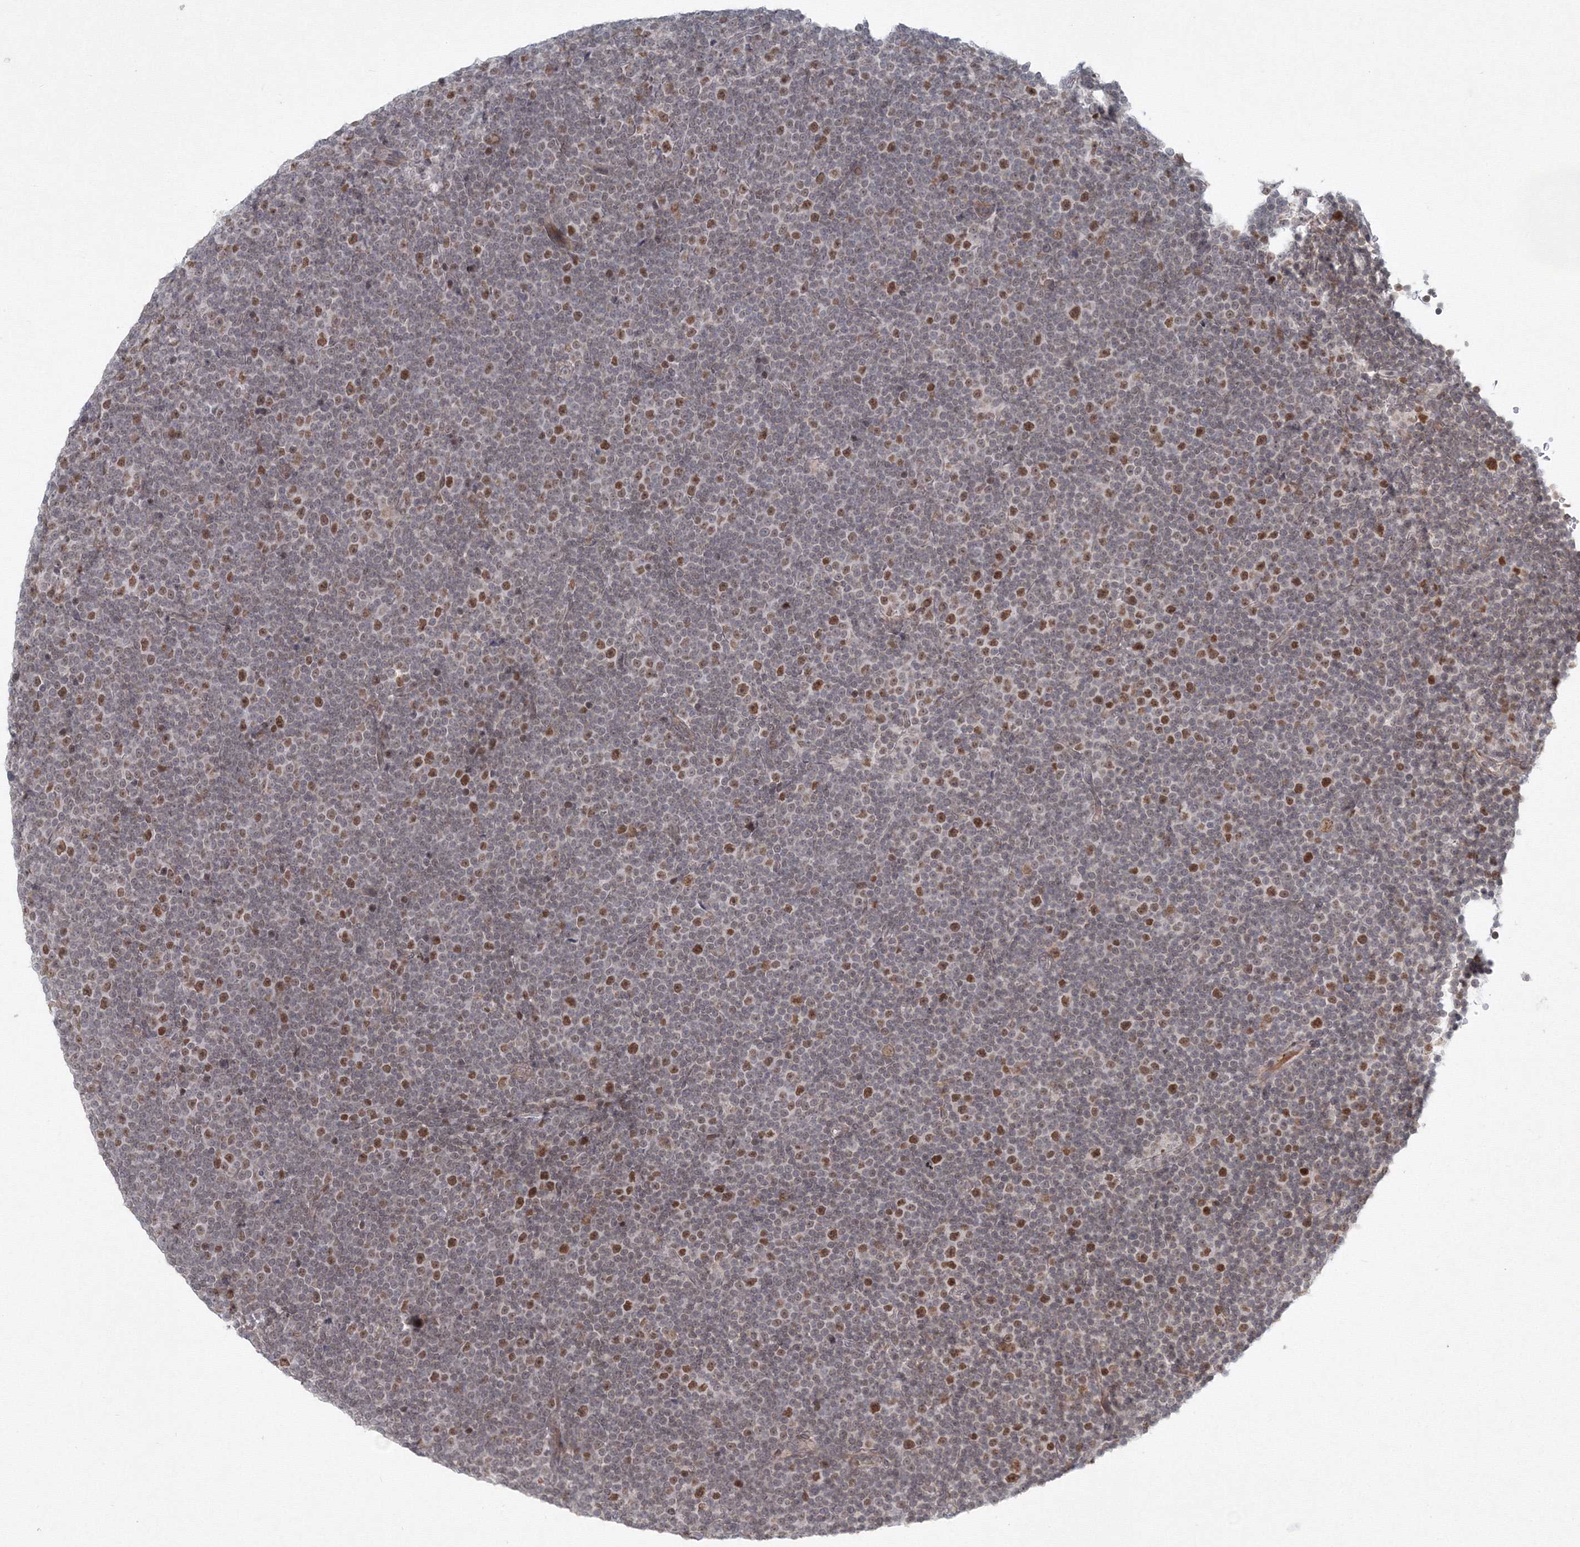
{"staining": {"intensity": "moderate", "quantity": ">75%", "location": "nuclear"}, "tissue": "lymphoma", "cell_type": "Tumor cells", "image_type": "cancer", "snomed": [{"axis": "morphology", "description": "Malignant lymphoma, non-Hodgkin's type, Low grade"}, {"axis": "topography", "description": "Lymph node"}], "caption": "Protein staining of lymphoma tissue shows moderate nuclear staining in about >75% of tumor cells.", "gene": "KIF4A", "patient": {"sex": "female", "age": 67}}